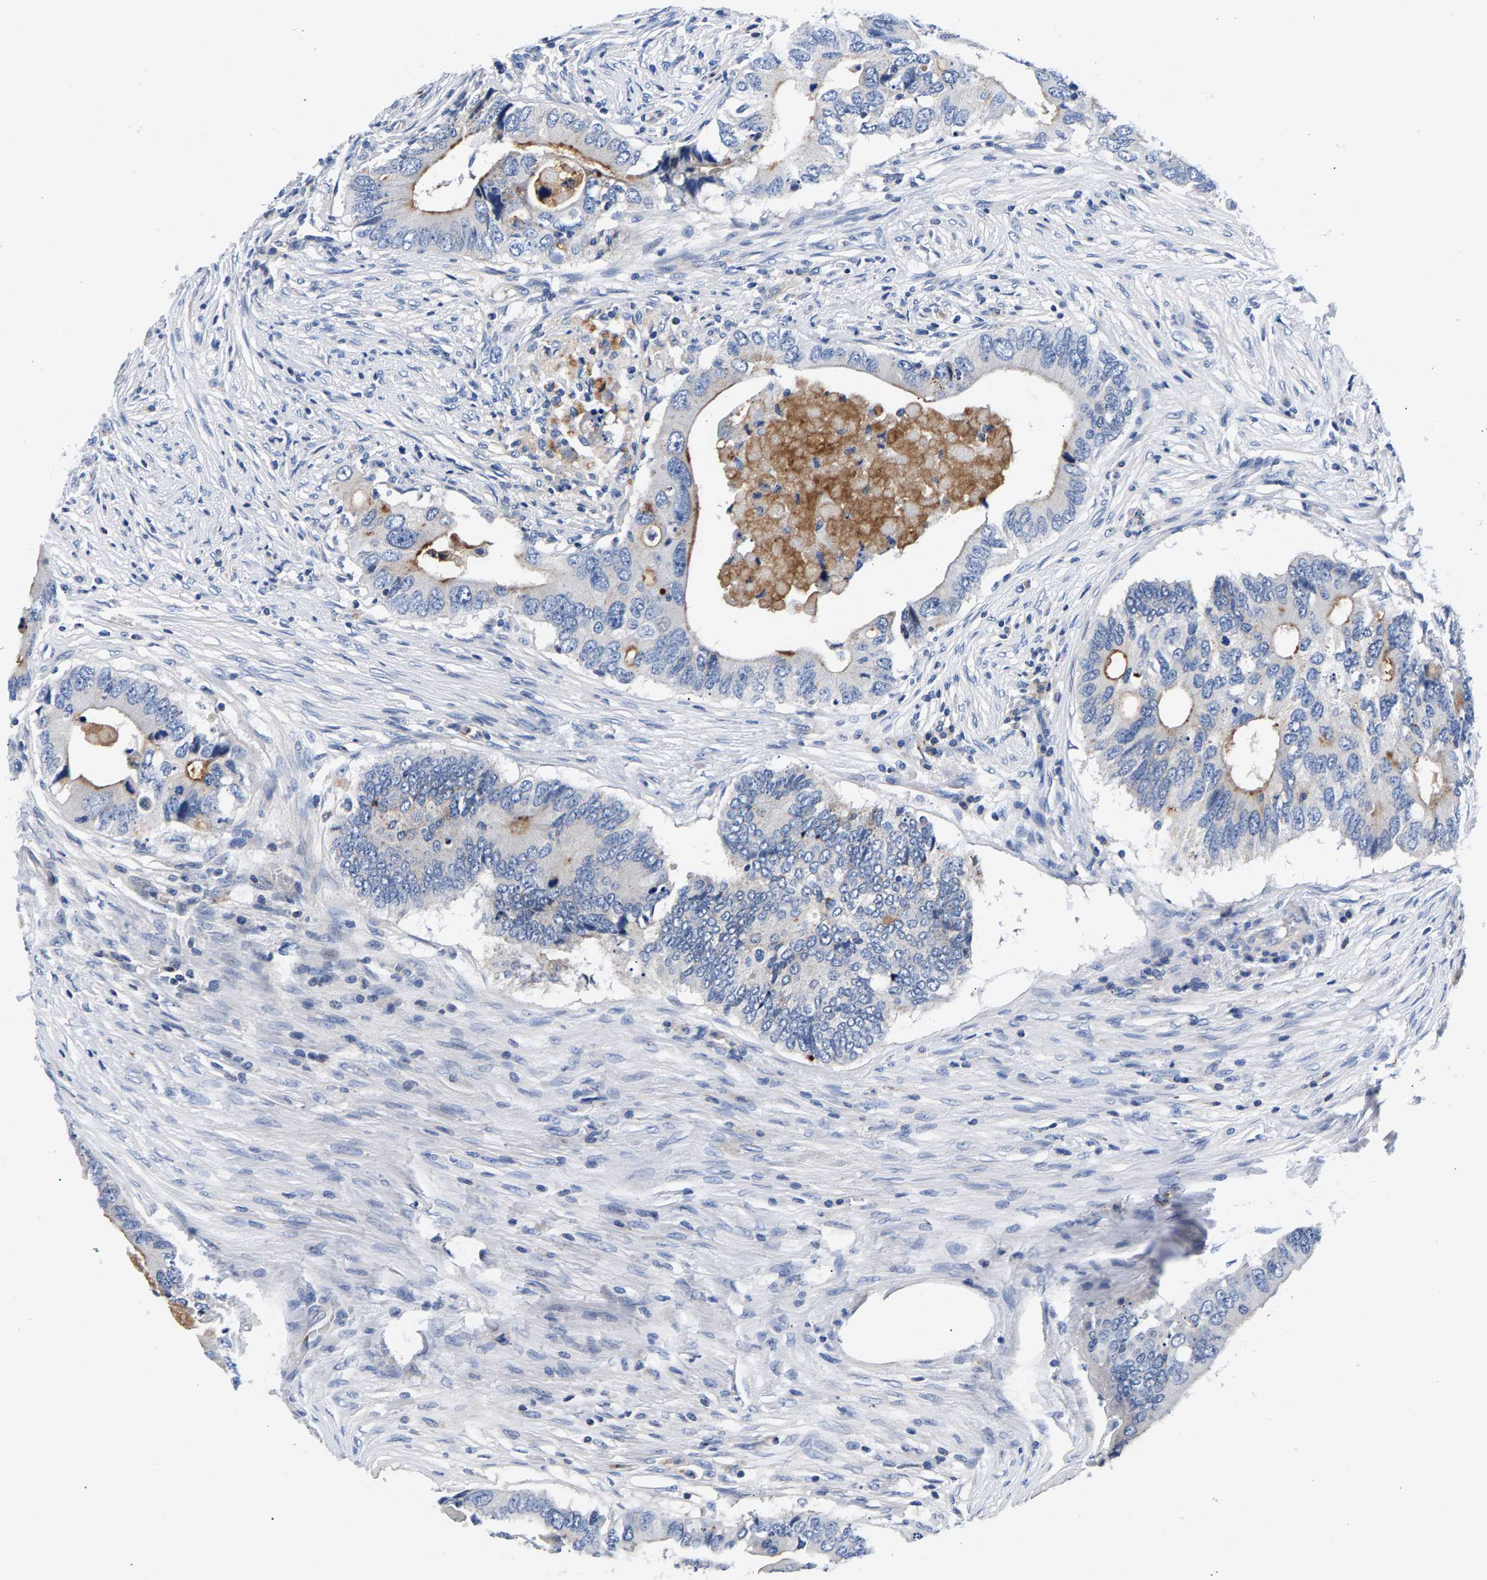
{"staining": {"intensity": "negative", "quantity": "none", "location": "none"}, "tissue": "colorectal cancer", "cell_type": "Tumor cells", "image_type": "cancer", "snomed": [{"axis": "morphology", "description": "Adenocarcinoma, NOS"}, {"axis": "topography", "description": "Colon"}], "caption": "Immunohistochemical staining of human colorectal cancer demonstrates no significant staining in tumor cells. (Stains: DAB (3,3'-diaminobenzidine) immunohistochemistry (IHC) with hematoxylin counter stain, Microscopy: brightfield microscopy at high magnification).", "gene": "P2RY4", "patient": {"sex": "male", "age": 71}}